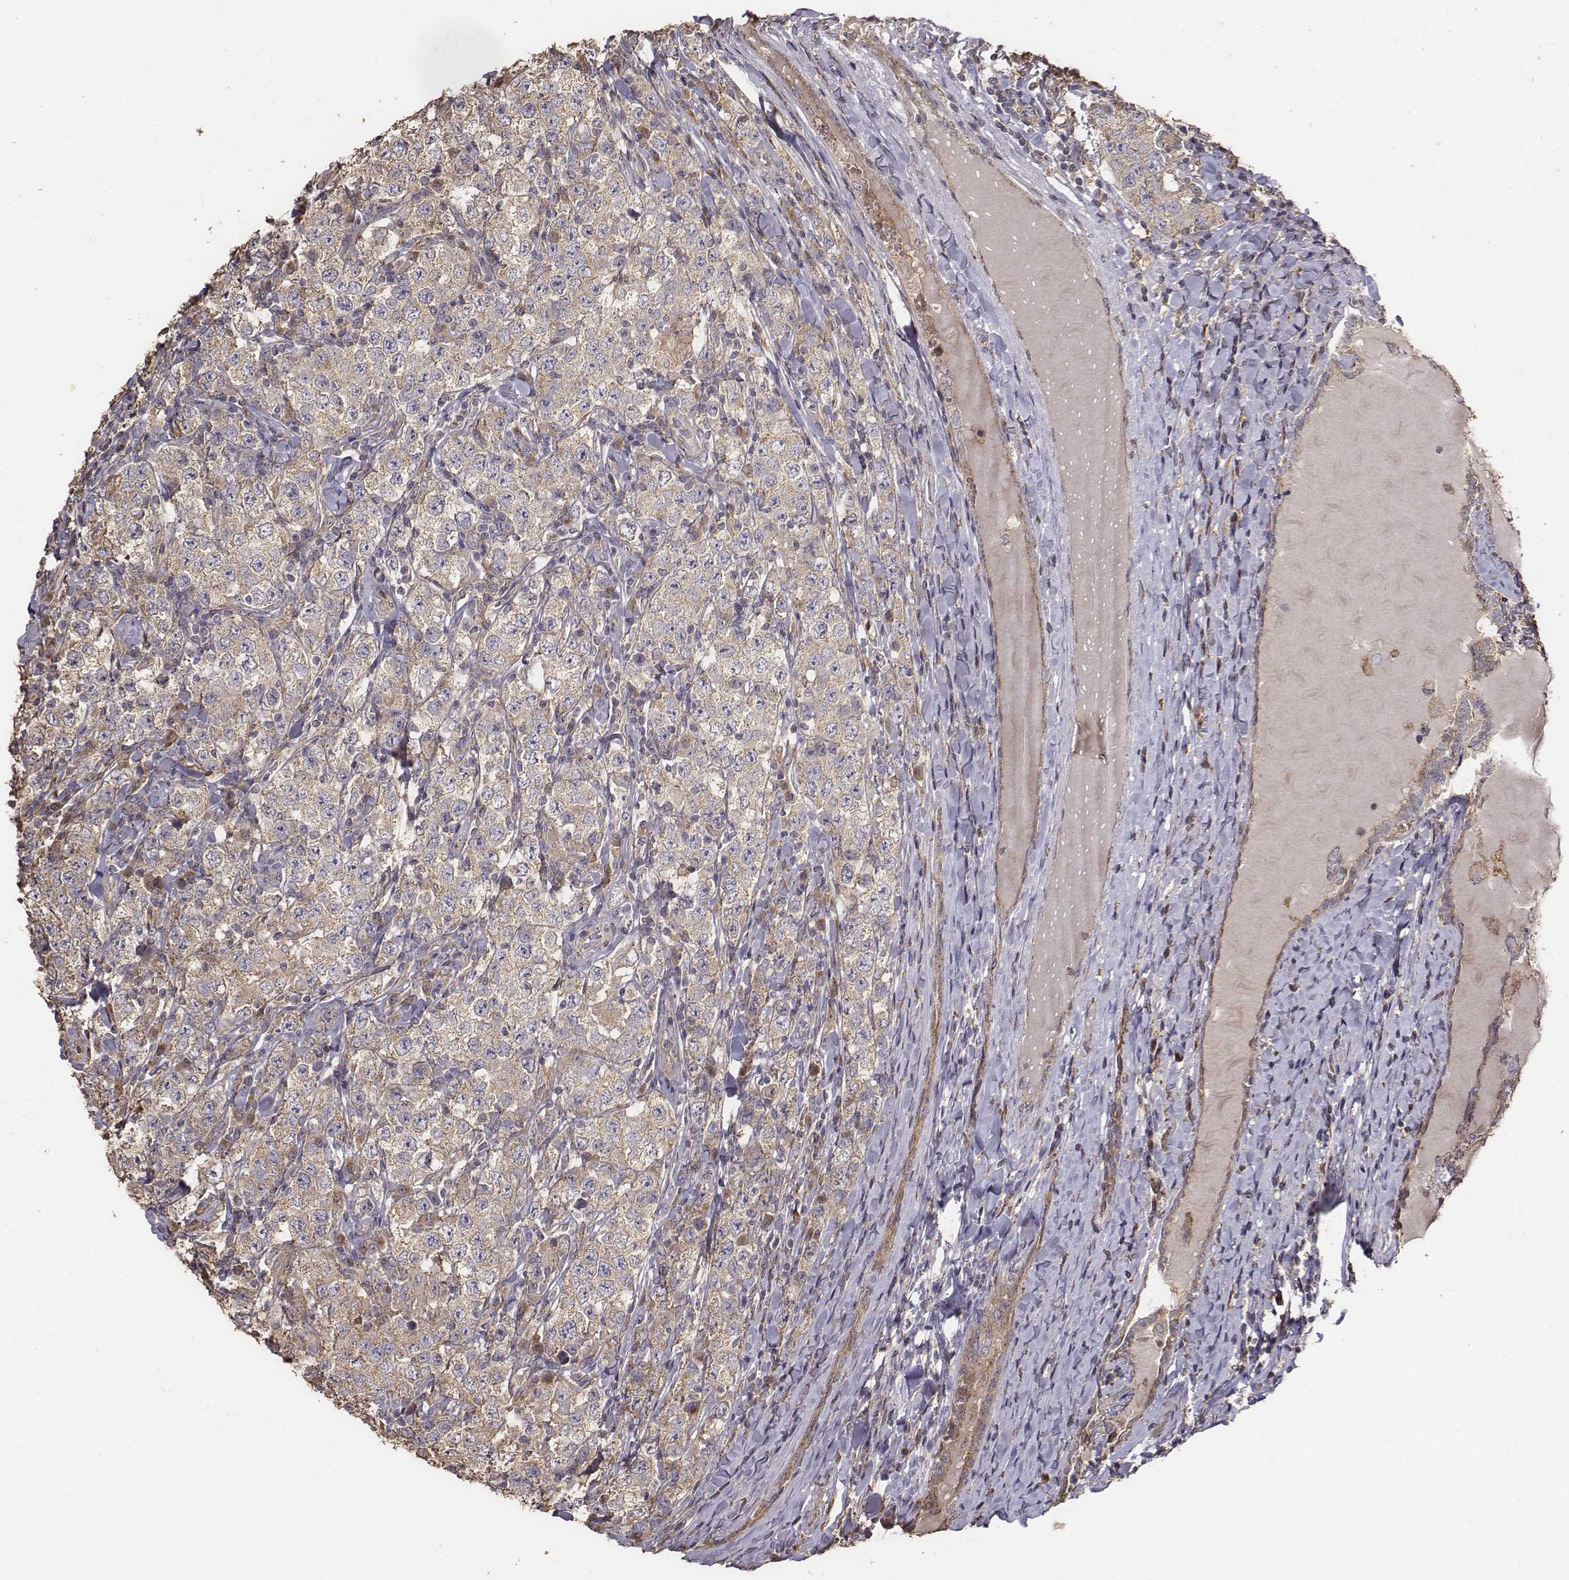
{"staining": {"intensity": "weak", "quantity": ">75%", "location": "cytoplasmic/membranous"}, "tissue": "testis cancer", "cell_type": "Tumor cells", "image_type": "cancer", "snomed": [{"axis": "morphology", "description": "Seminoma, NOS"}, {"axis": "morphology", "description": "Carcinoma, Embryonal, NOS"}, {"axis": "topography", "description": "Testis"}], "caption": "Human testis cancer stained with a brown dye displays weak cytoplasmic/membranous positive expression in approximately >75% of tumor cells.", "gene": "AP1B1", "patient": {"sex": "male", "age": 41}}